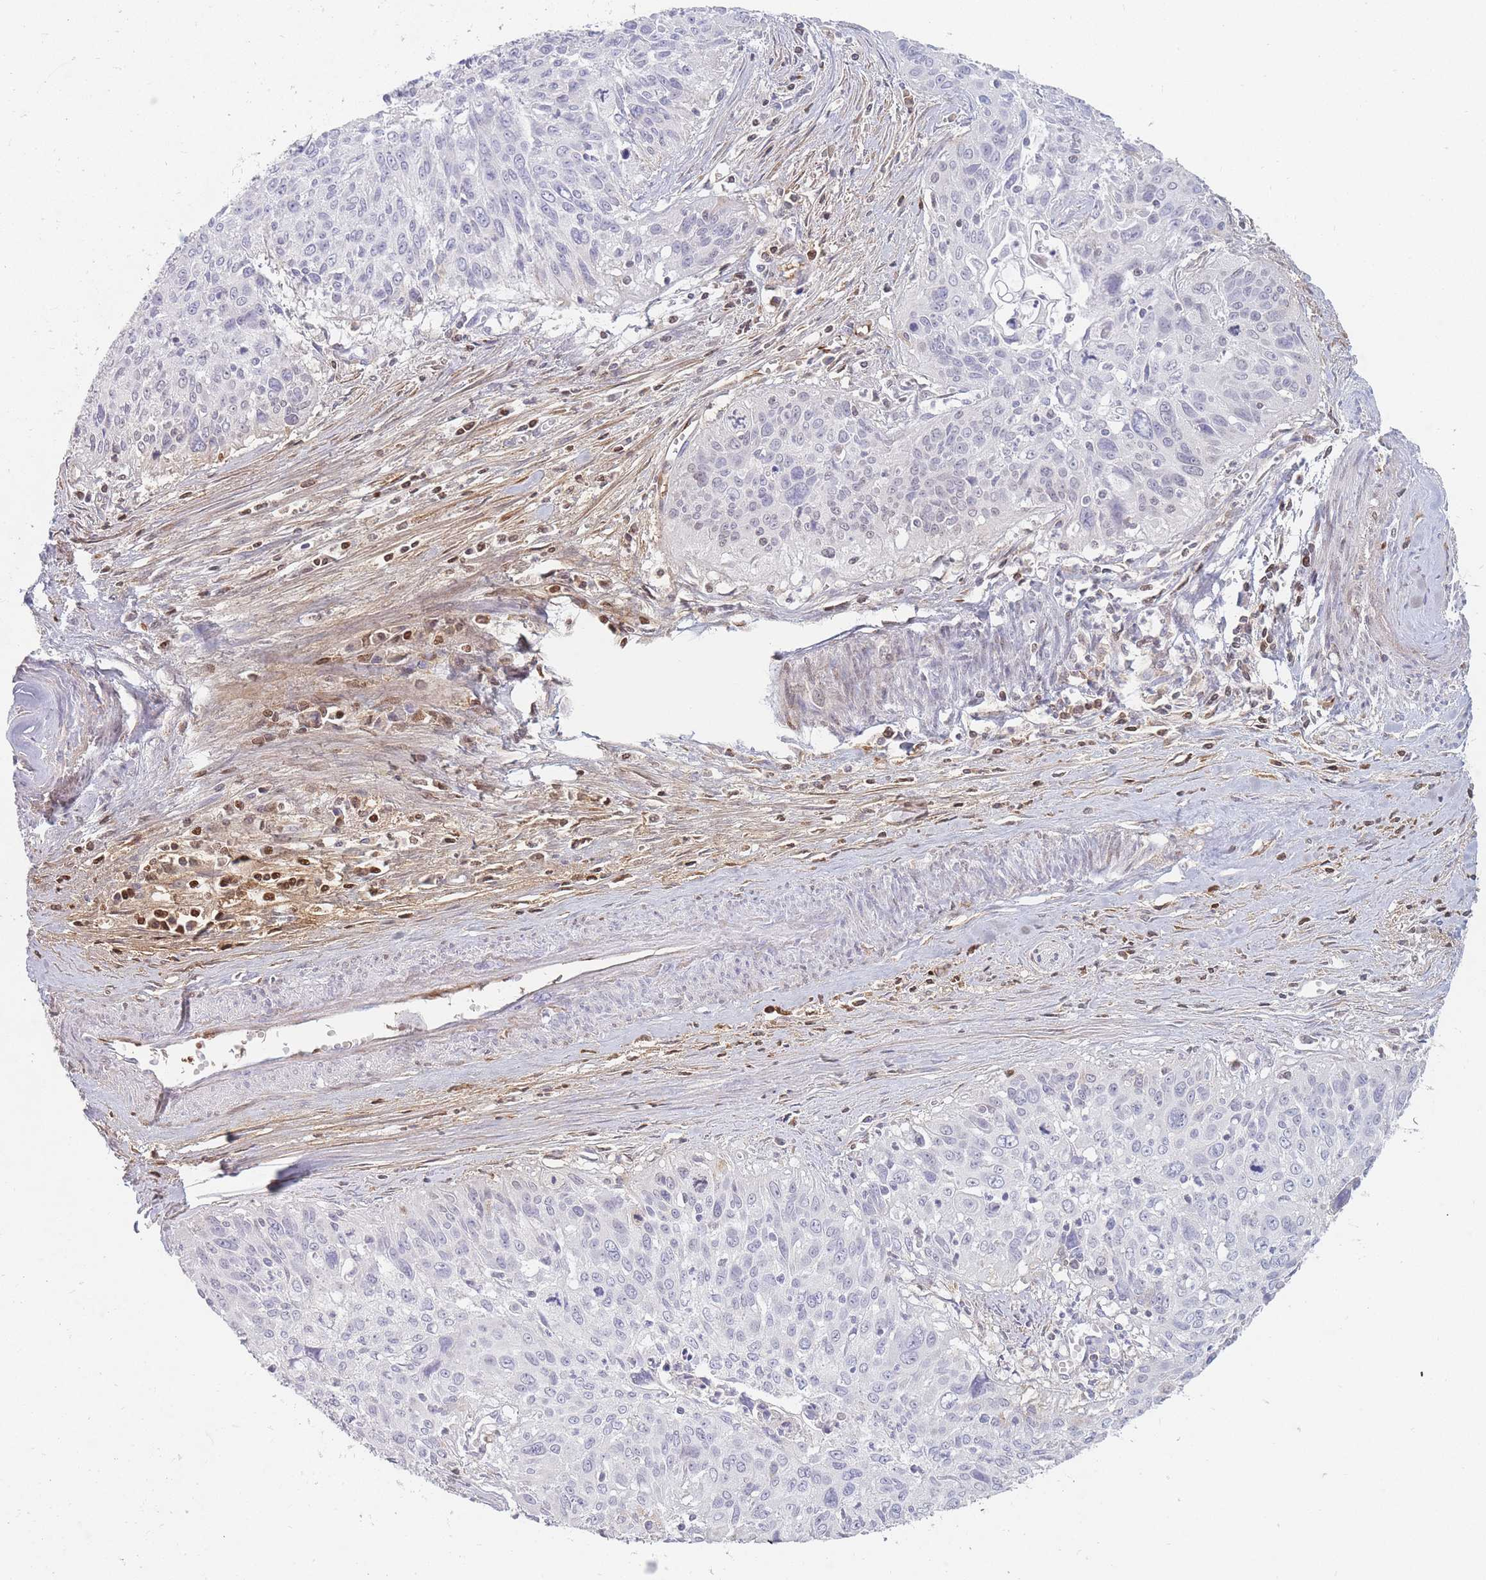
{"staining": {"intensity": "negative", "quantity": "none", "location": "none"}, "tissue": "cervical cancer", "cell_type": "Tumor cells", "image_type": "cancer", "snomed": [{"axis": "morphology", "description": "Squamous cell carcinoma, NOS"}, {"axis": "topography", "description": "Cervix"}], "caption": "Tumor cells are negative for brown protein staining in cervical cancer.", "gene": "PRG4", "patient": {"sex": "female", "age": 55}}